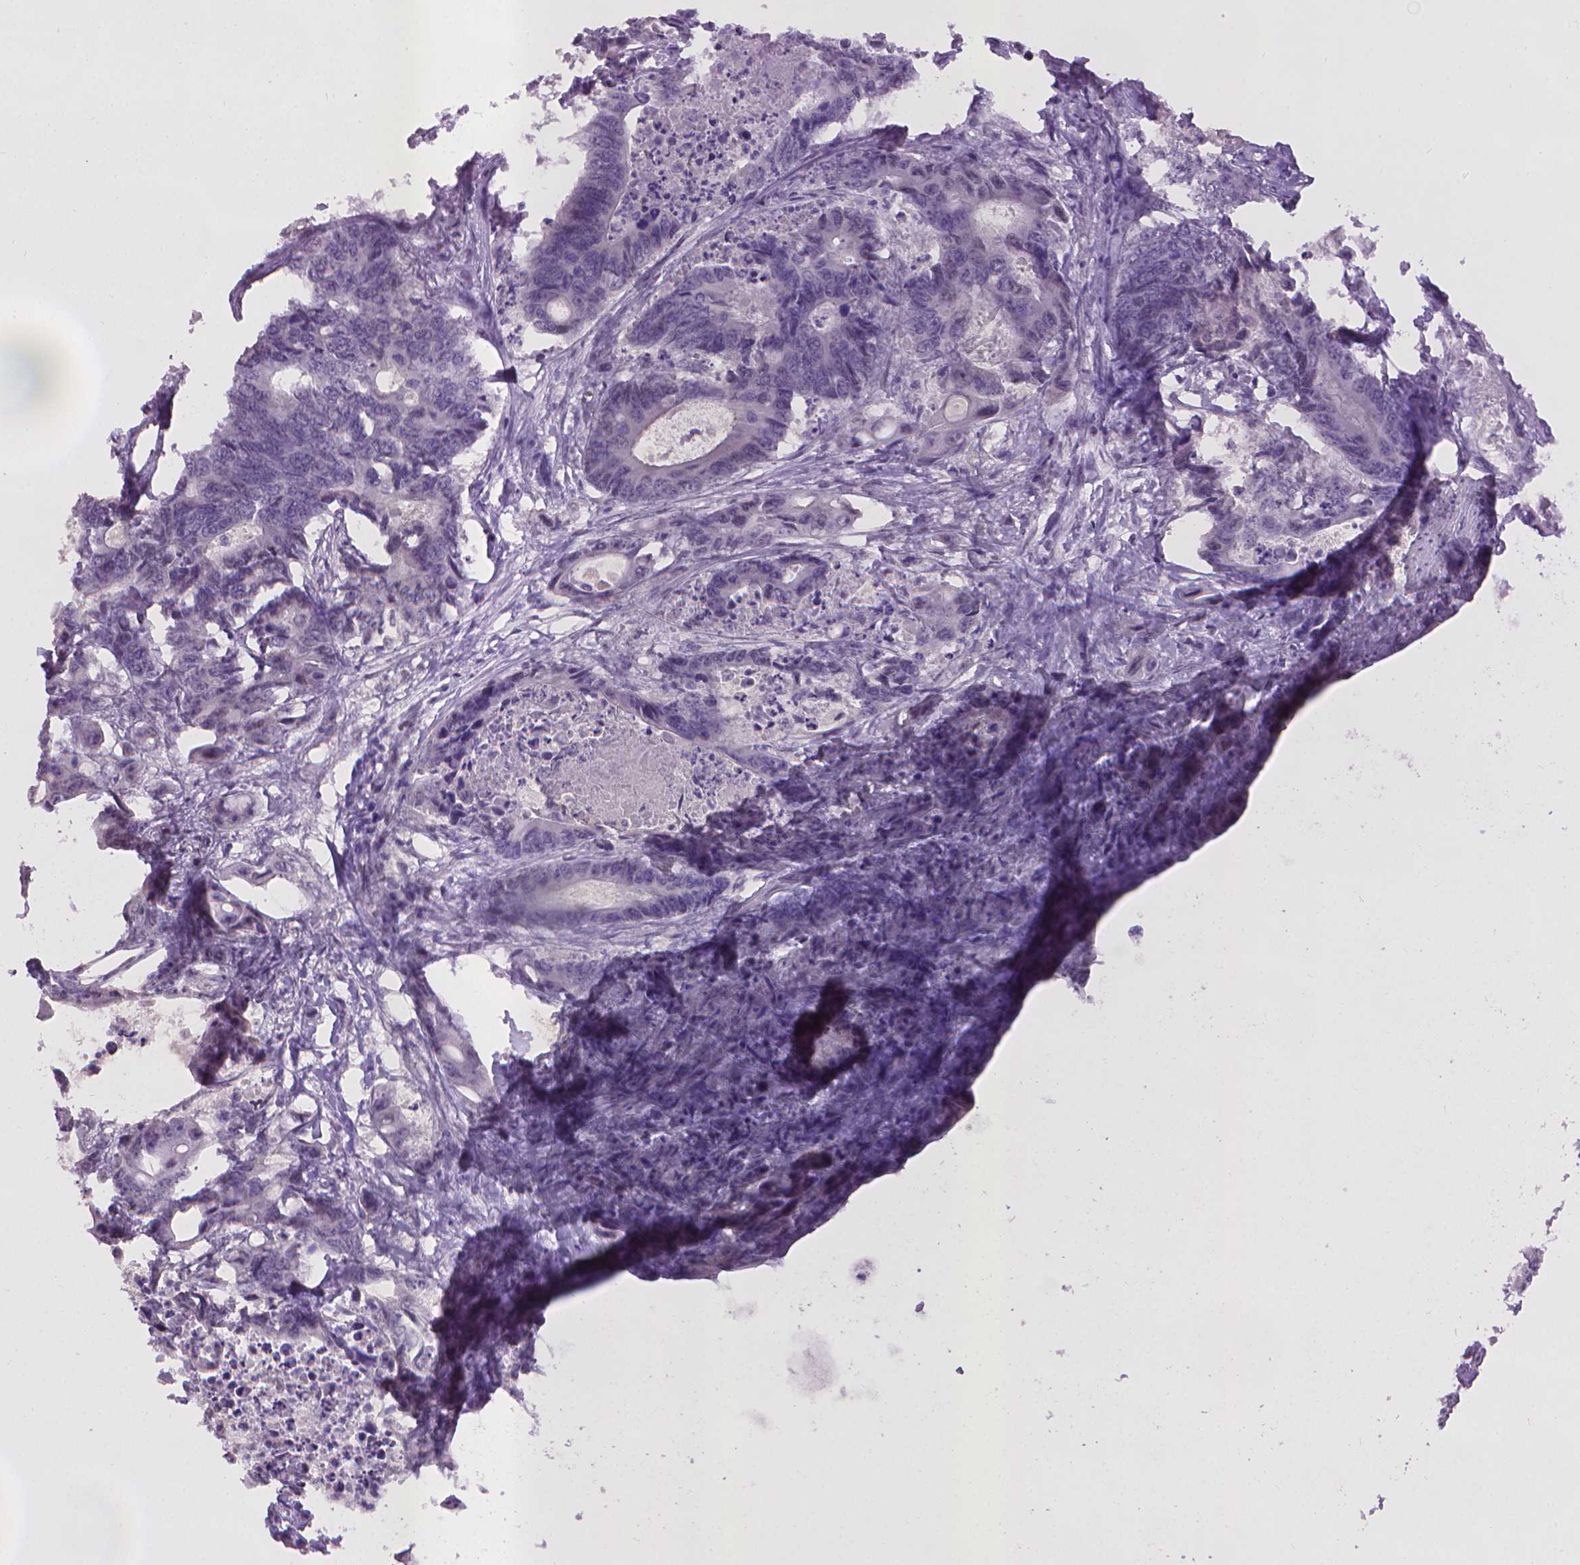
{"staining": {"intensity": "negative", "quantity": "none", "location": "none"}, "tissue": "colorectal cancer", "cell_type": "Tumor cells", "image_type": "cancer", "snomed": [{"axis": "morphology", "description": "Adenocarcinoma, NOS"}, {"axis": "topography", "description": "Rectum"}], "caption": "Tumor cells show no significant protein positivity in colorectal adenocarcinoma. (Immunohistochemistry, brightfield microscopy, high magnification).", "gene": "KMO", "patient": {"sex": "male", "age": 54}}